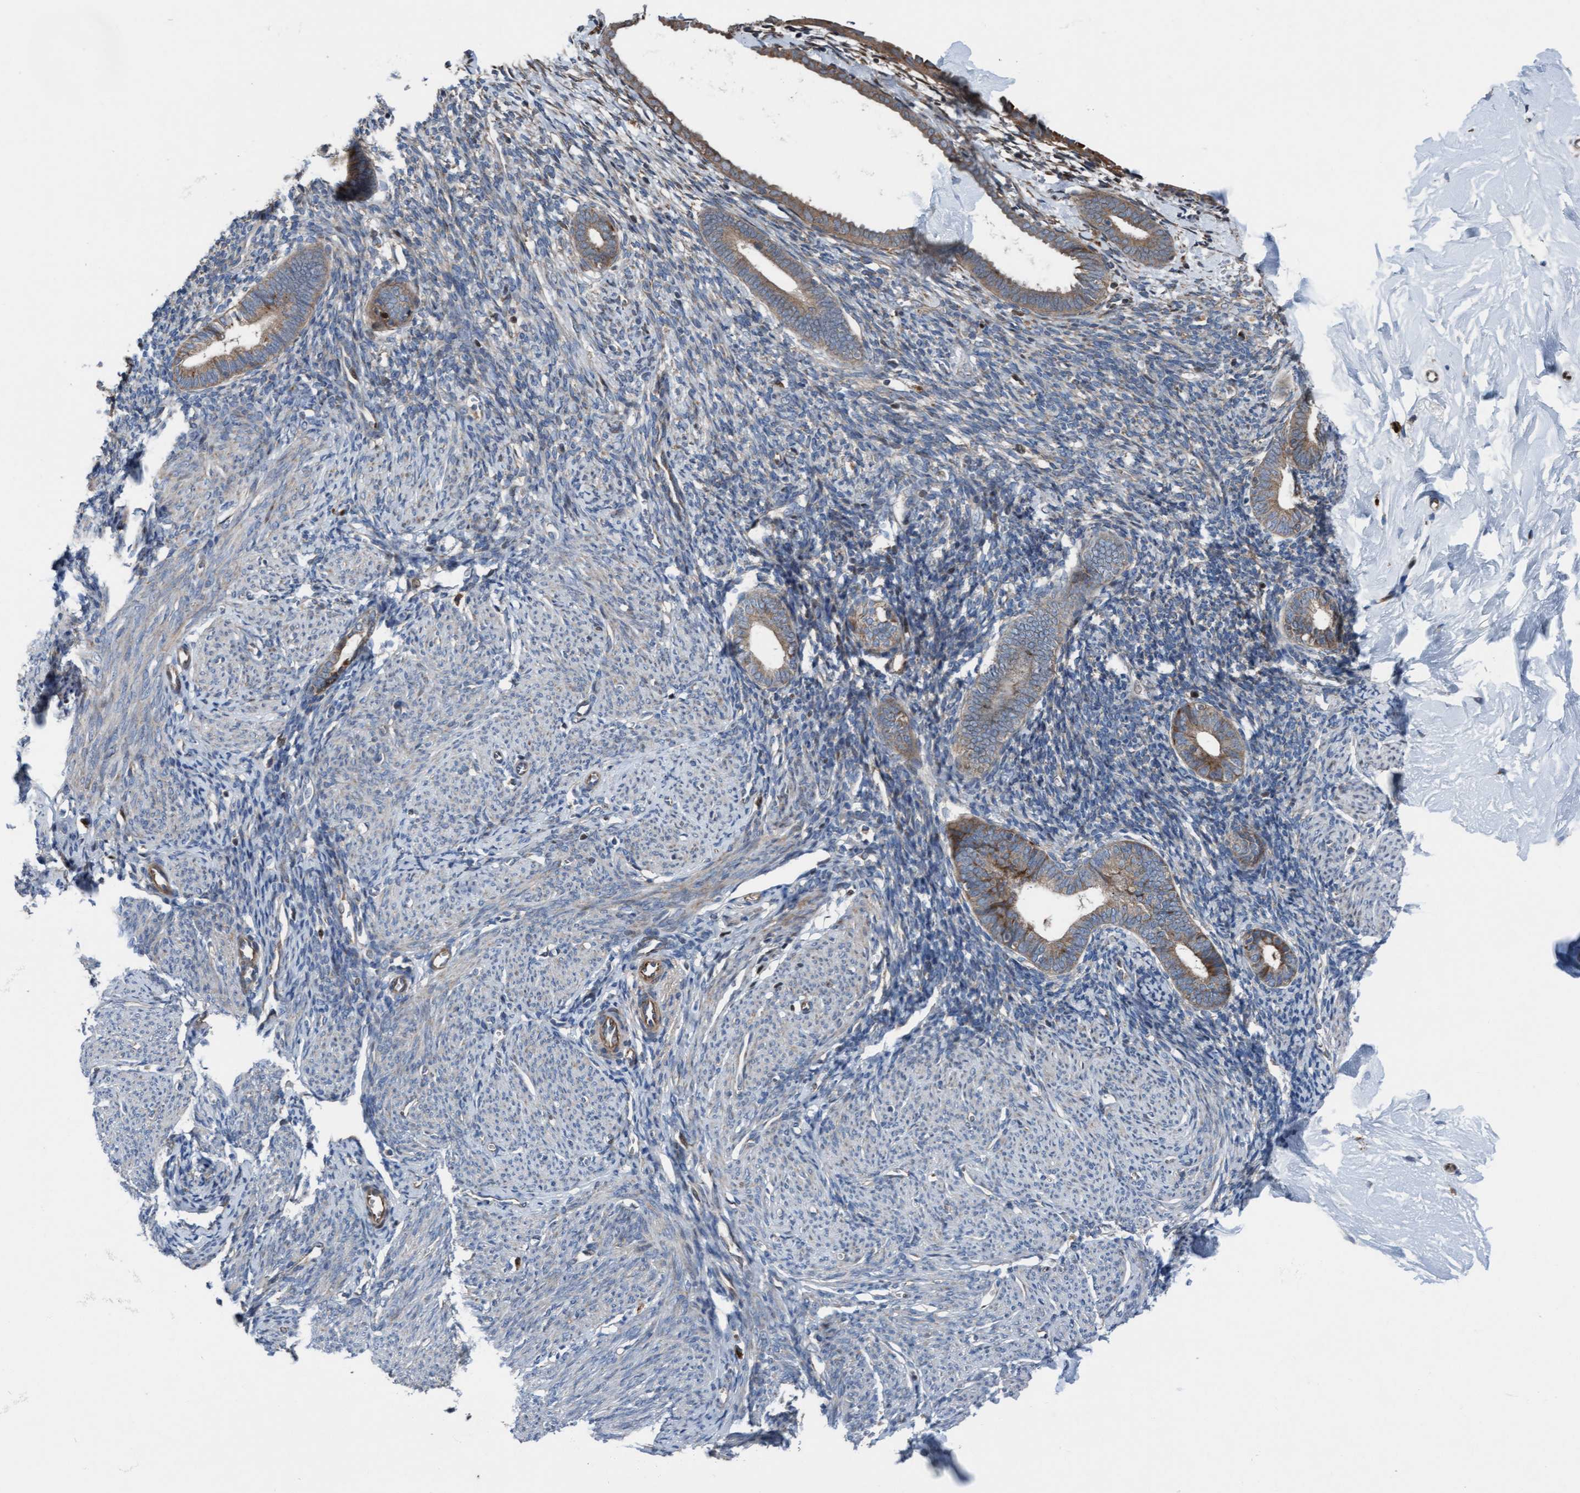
{"staining": {"intensity": "moderate", "quantity": "<25%", "location": "cytoplasmic/membranous"}, "tissue": "endometrium", "cell_type": "Cells in endometrial stroma", "image_type": "normal", "snomed": [{"axis": "morphology", "description": "Normal tissue, NOS"}, {"axis": "morphology", "description": "Adenocarcinoma, NOS"}, {"axis": "topography", "description": "Endometrium"}], "caption": "This histopathology image exhibits IHC staining of benign human endometrium, with low moderate cytoplasmic/membranous expression in approximately <25% of cells in endometrial stroma.", "gene": "KLHL26", "patient": {"sex": "female", "age": 57}}